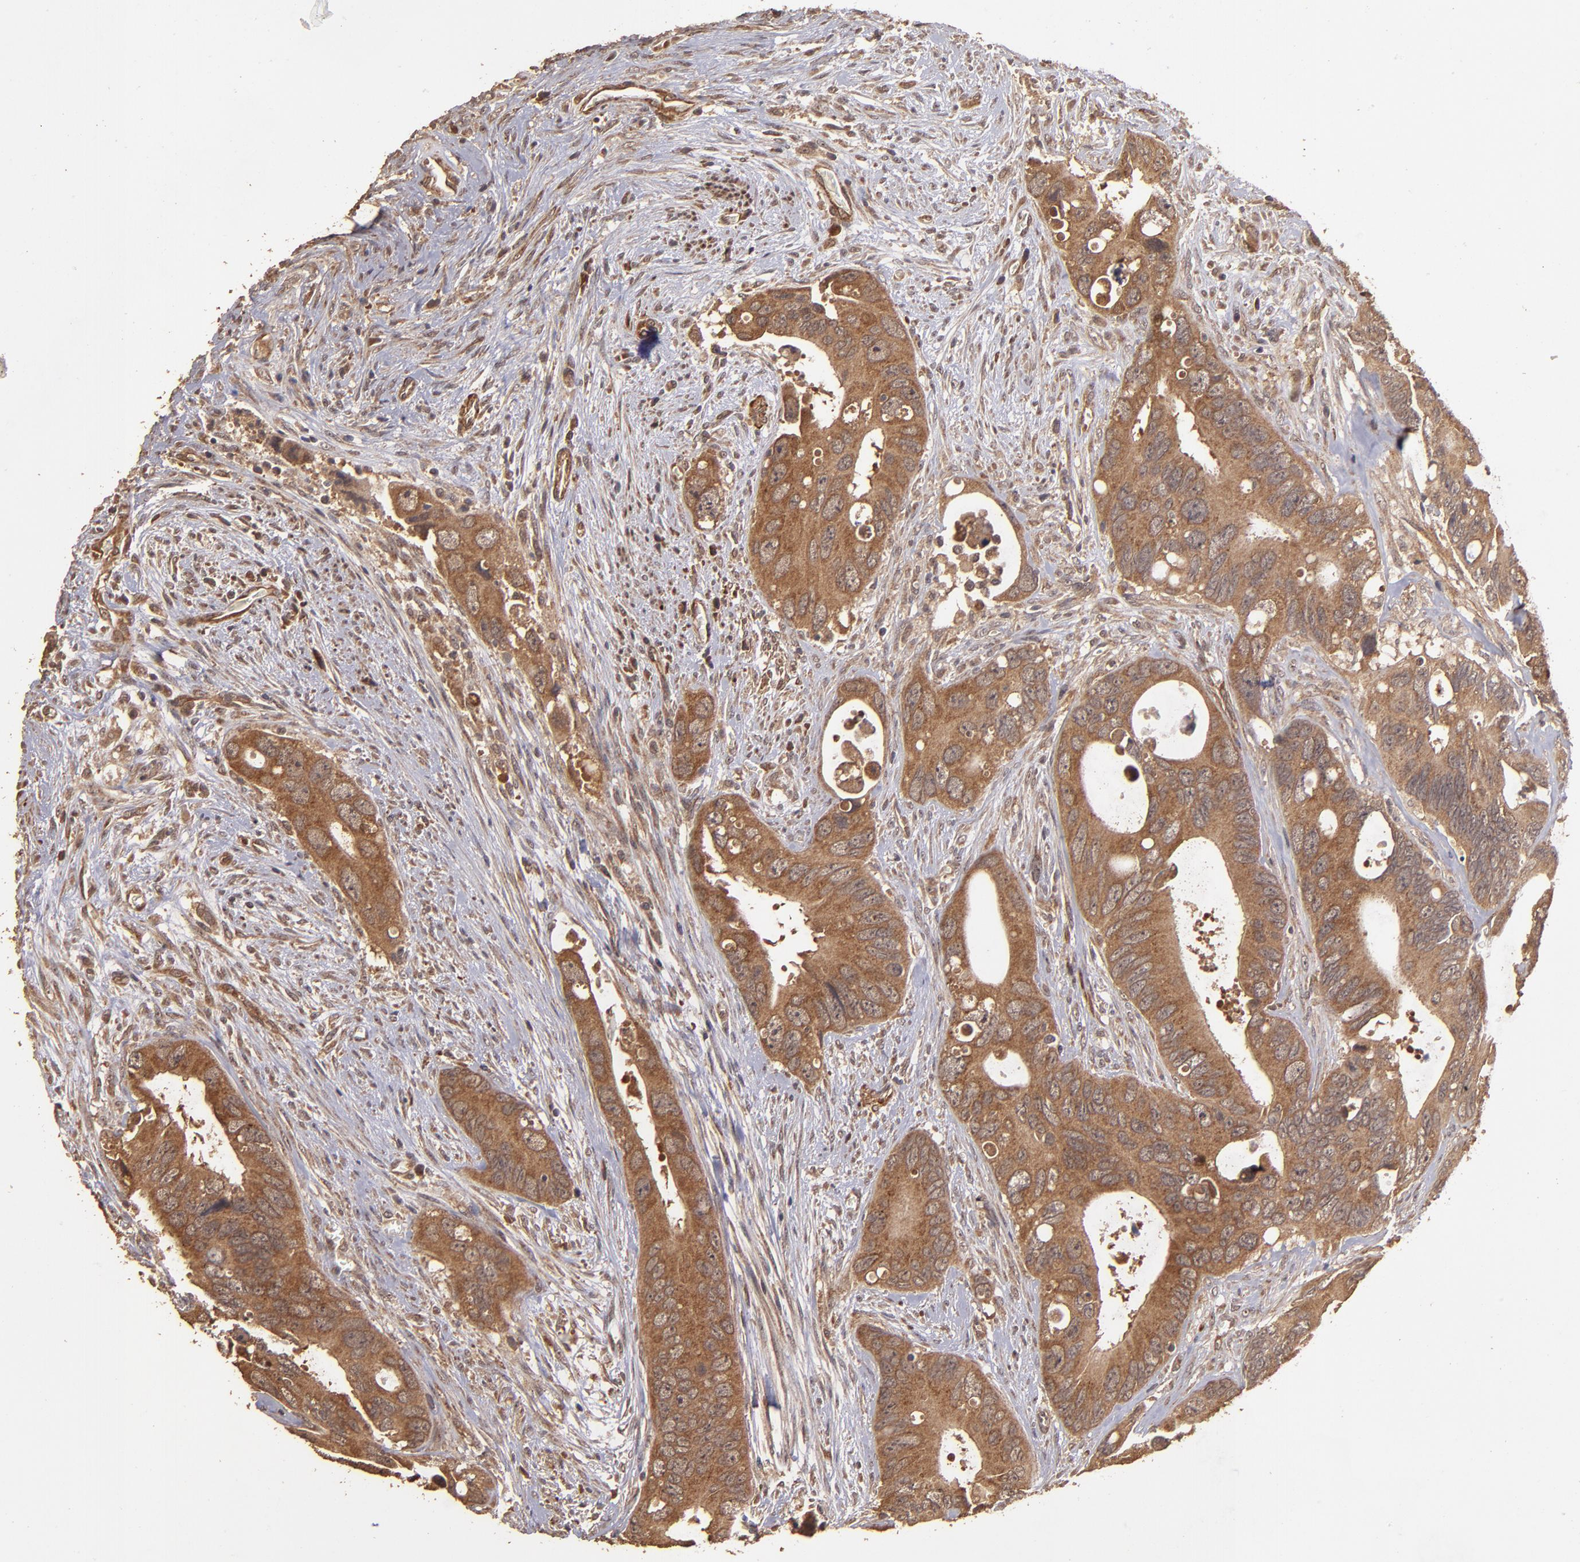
{"staining": {"intensity": "strong", "quantity": ">75%", "location": "cytoplasmic/membranous"}, "tissue": "colorectal cancer", "cell_type": "Tumor cells", "image_type": "cancer", "snomed": [{"axis": "morphology", "description": "Adenocarcinoma, NOS"}, {"axis": "topography", "description": "Rectum"}], "caption": "Colorectal cancer (adenocarcinoma) was stained to show a protein in brown. There is high levels of strong cytoplasmic/membranous positivity in about >75% of tumor cells.", "gene": "TXNDC16", "patient": {"sex": "male", "age": 70}}